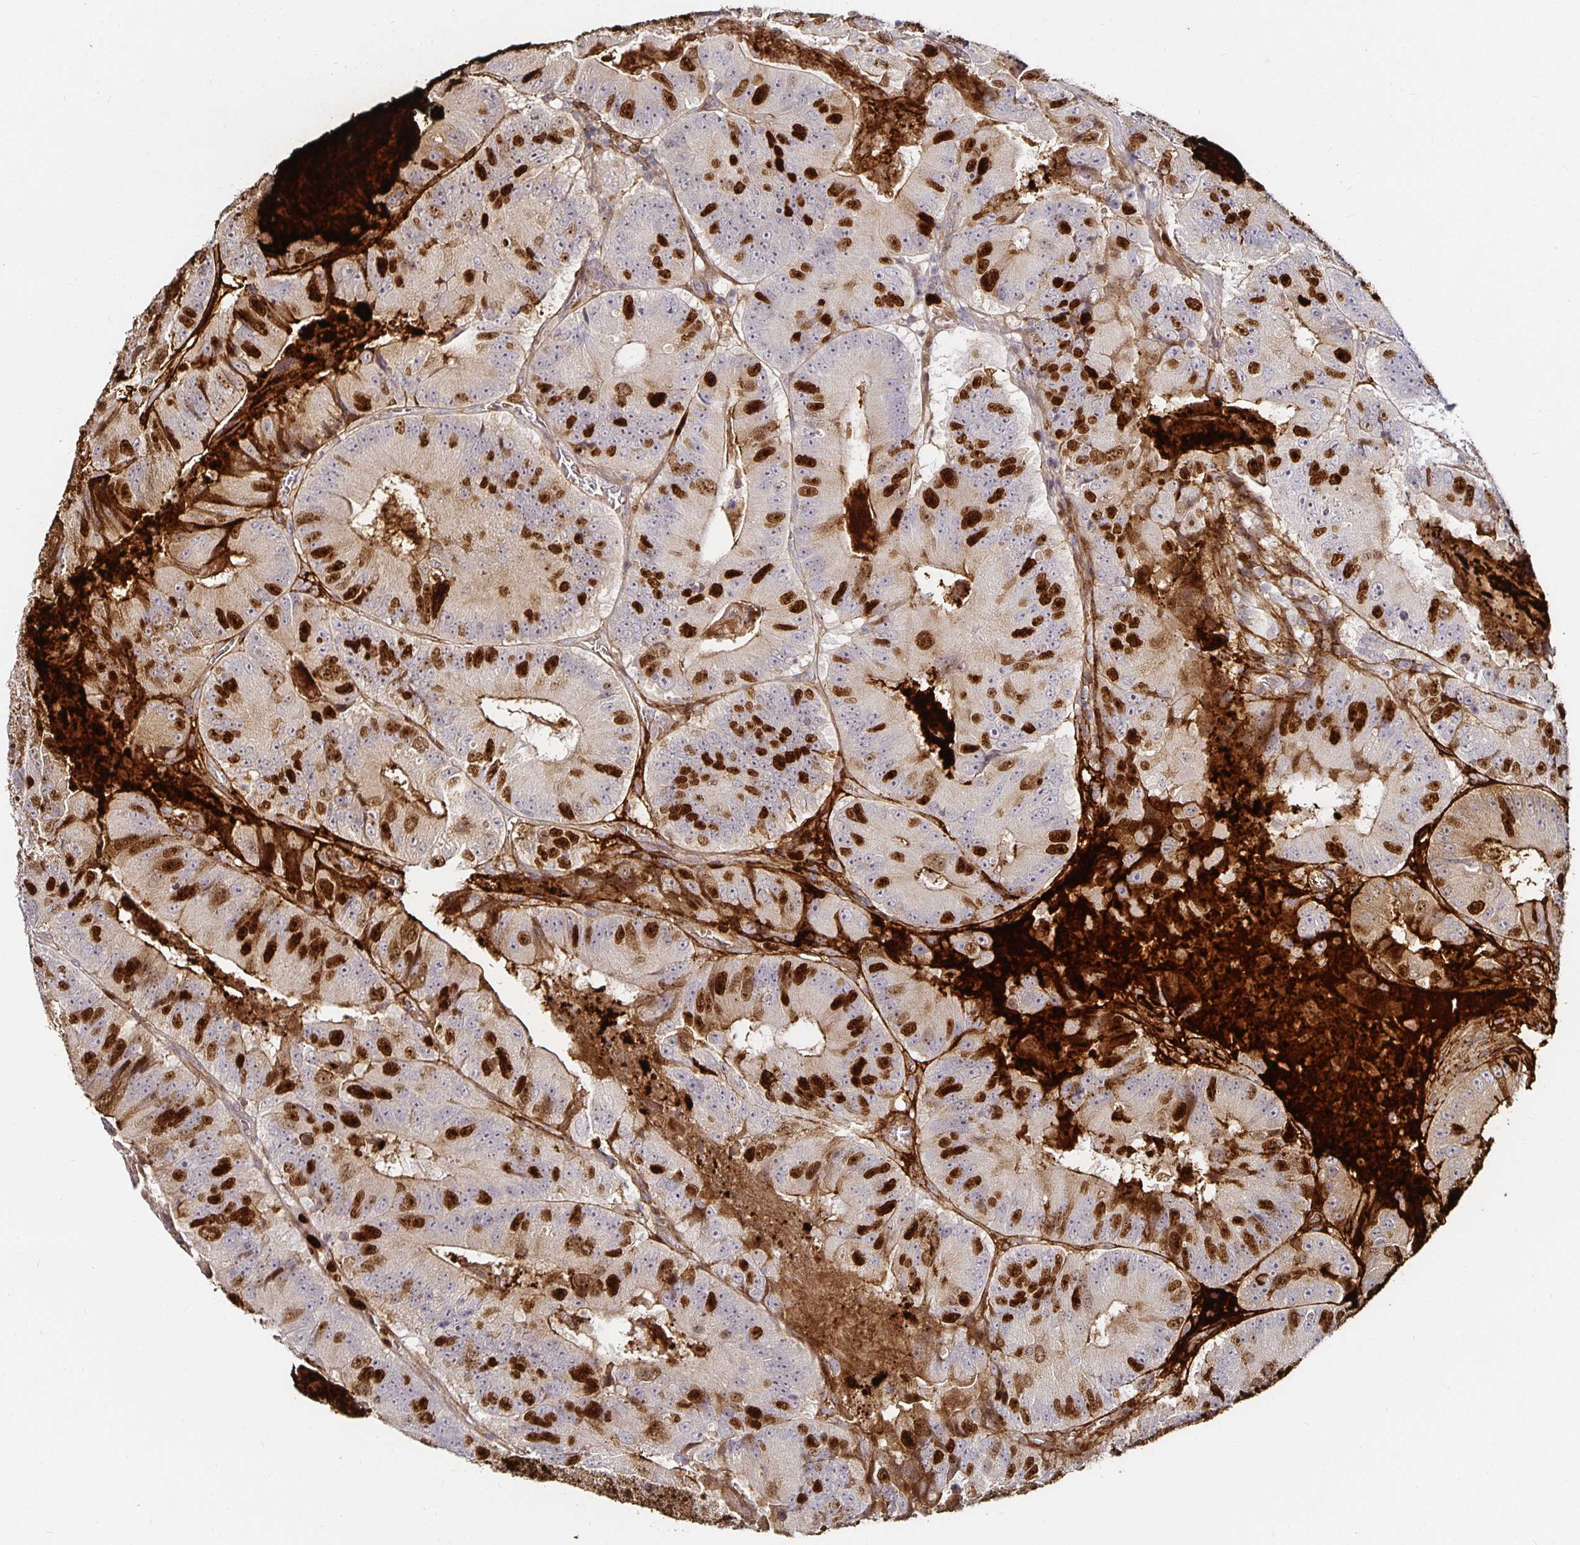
{"staining": {"intensity": "strong", "quantity": "25%-75%", "location": "nuclear"}, "tissue": "colorectal cancer", "cell_type": "Tumor cells", "image_type": "cancer", "snomed": [{"axis": "morphology", "description": "Adenocarcinoma, NOS"}, {"axis": "topography", "description": "Colon"}], "caption": "Adenocarcinoma (colorectal) tissue exhibits strong nuclear expression in about 25%-75% of tumor cells, visualized by immunohistochemistry.", "gene": "ANLN", "patient": {"sex": "female", "age": 86}}